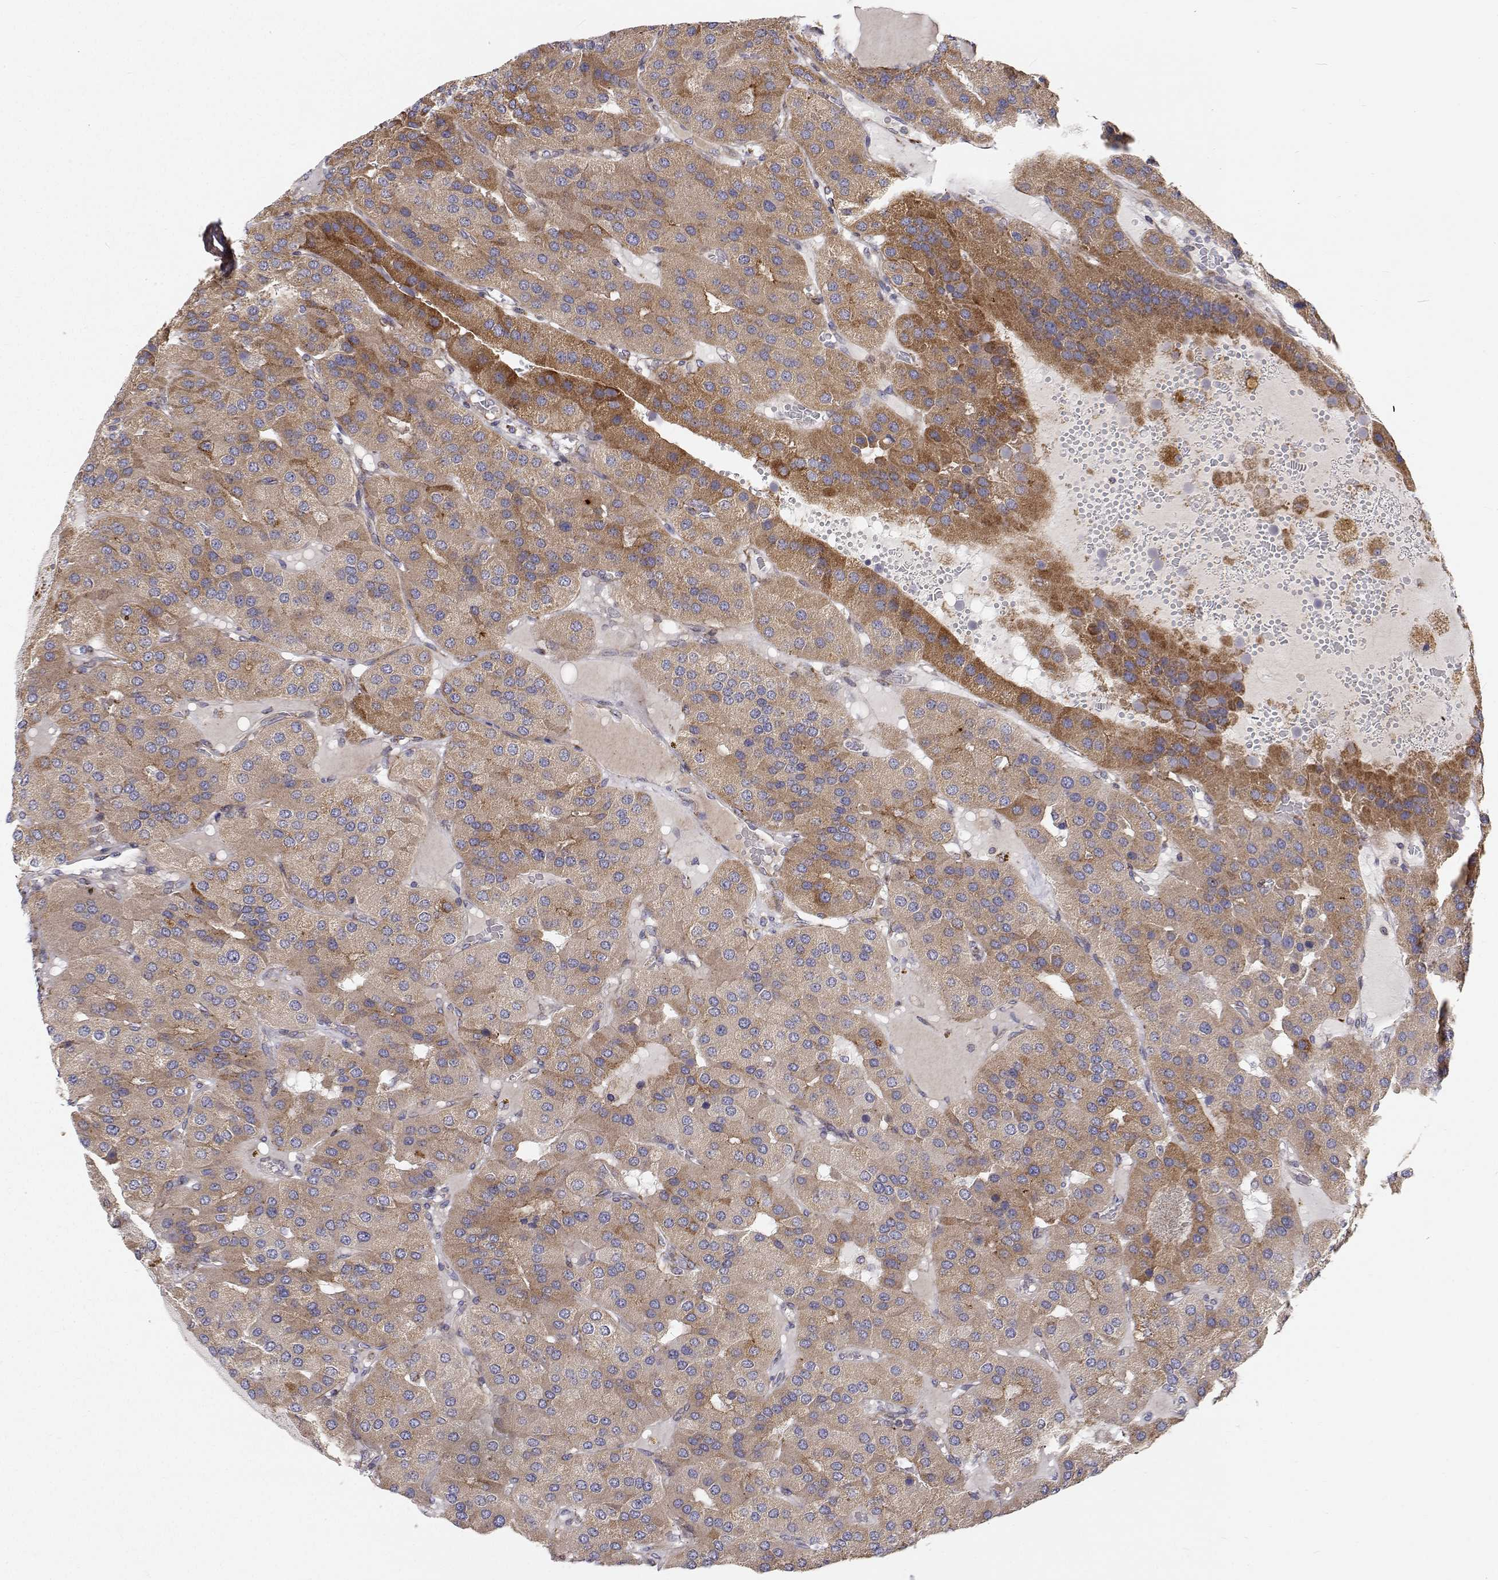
{"staining": {"intensity": "moderate", "quantity": "25%-75%", "location": "cytoplasmic/membranous"}, "tissue": "parathyroid gland", "cell_type": "Glandular cells", "image_type": "normal", "snomed": [{"axis": "morphology", "description": "Normal tissue, NOS"}, {"axis": "morphology", "description": "Adenoma, NOS"}, {"axis": "topography", "description": "Parathyroid gland"}], "caption": "Protein staining demonstrates moderate cytoplasmic/membranous expression in about 25%-75% of glandular cells in benign parathyroid gland.", "gene": "SPICE1", "patient": {"sex": "female", "age": 86}}